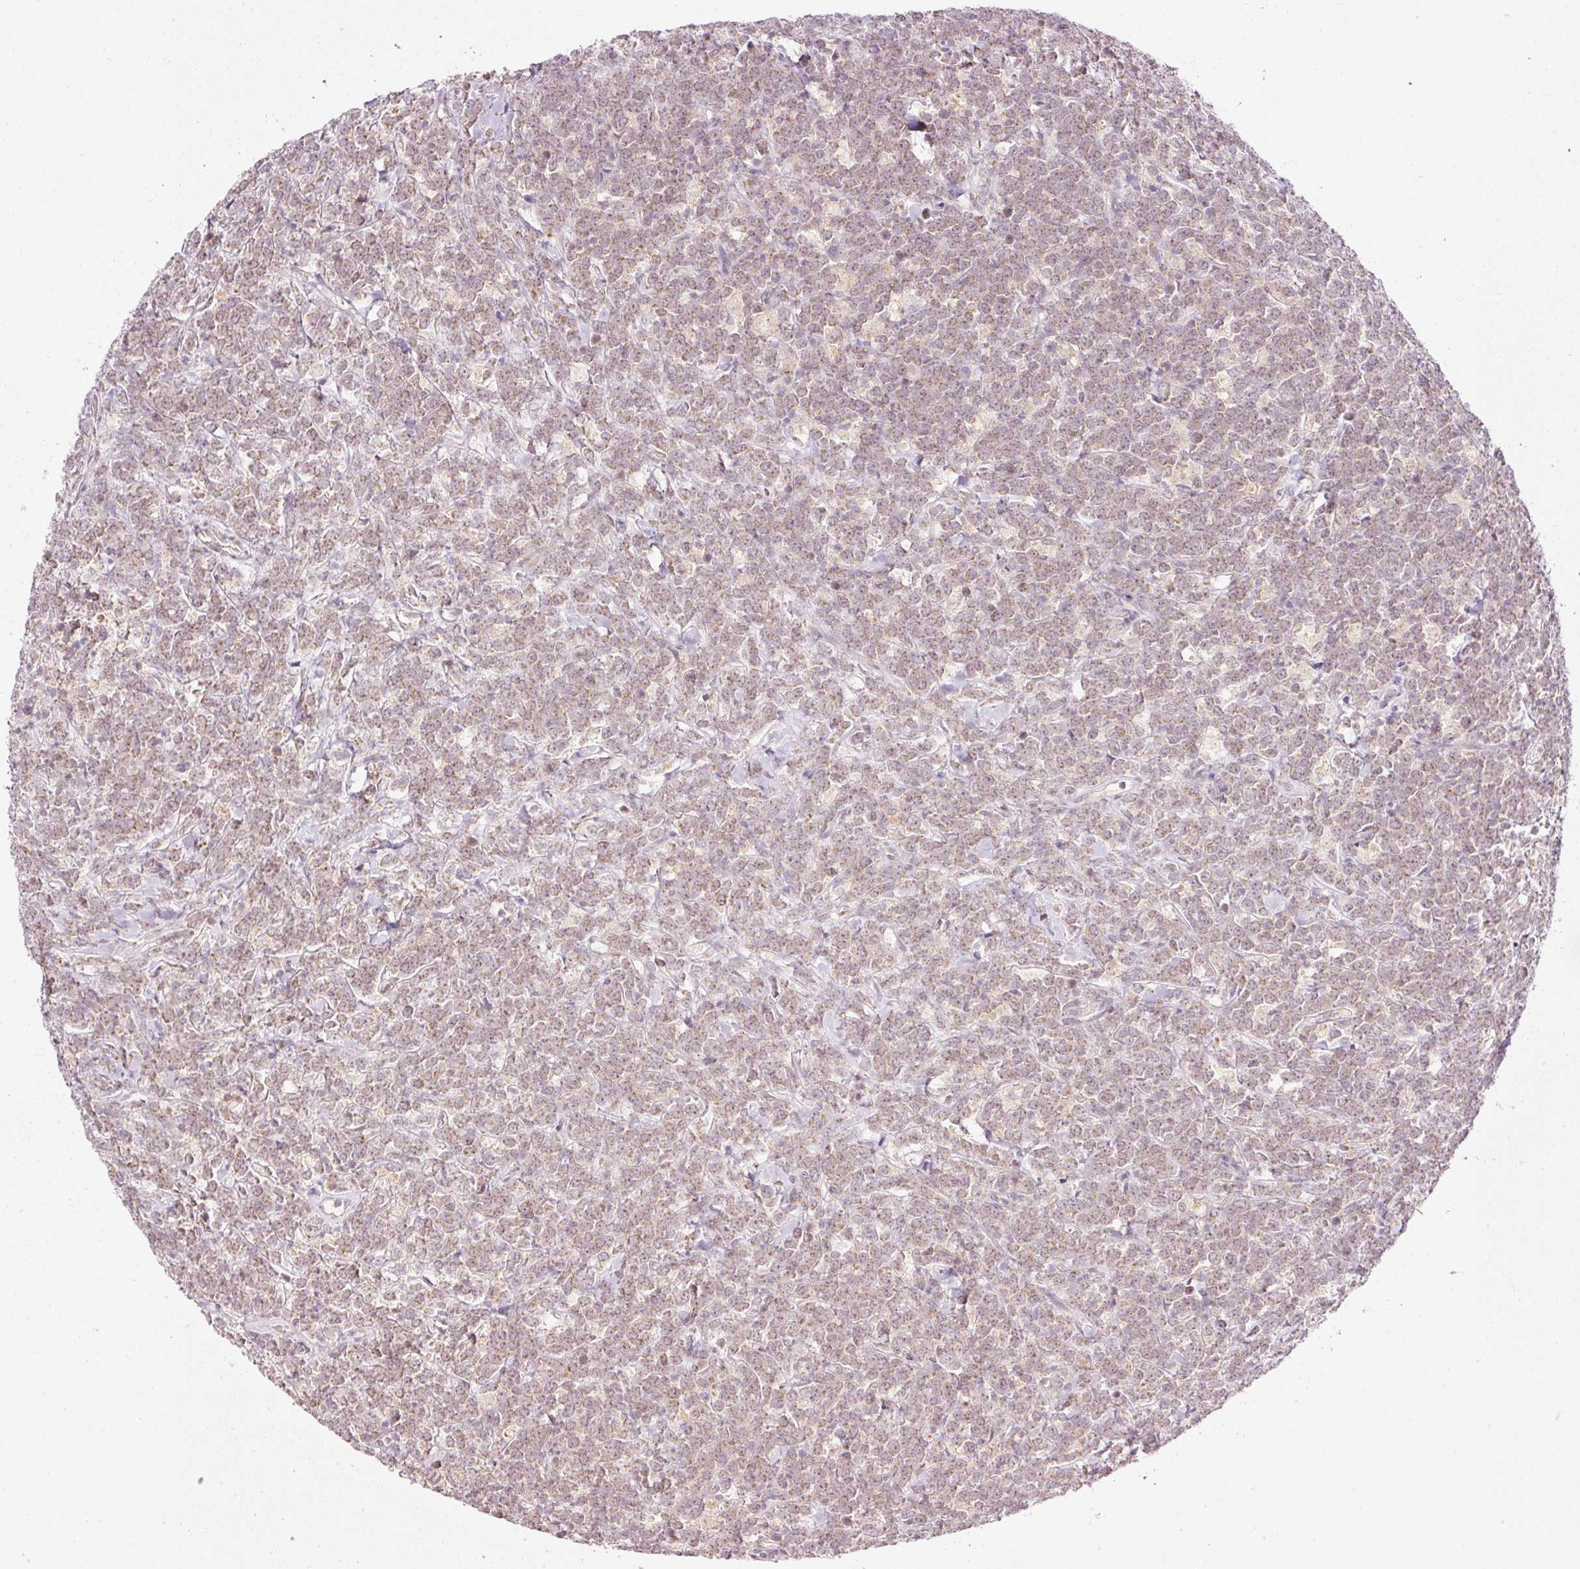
{"staining": {"intensity": "weak", "quantity": ">75%", "location": "cytoplasmic/membranous"}, "tissue": "lymphoma", "cell_type": "Tumor cells", "image_type": "cancer", "snomed": [{"axis": "morphology", "description": "Malignant lymphoma, non-Hodgkin's type, High grade"}, {"axis": "topography", "description": "Small intestine"}], "caption": "Immunohistochemical staining of human malignant lymphoma, non-Hodgkin's type (high-grade) displays low levels of weak cytoplasmic/membranous staining in about >75% of tumor cells.", "gene": "CDC20B", "patient": {"sex": "male", "age": 8}}